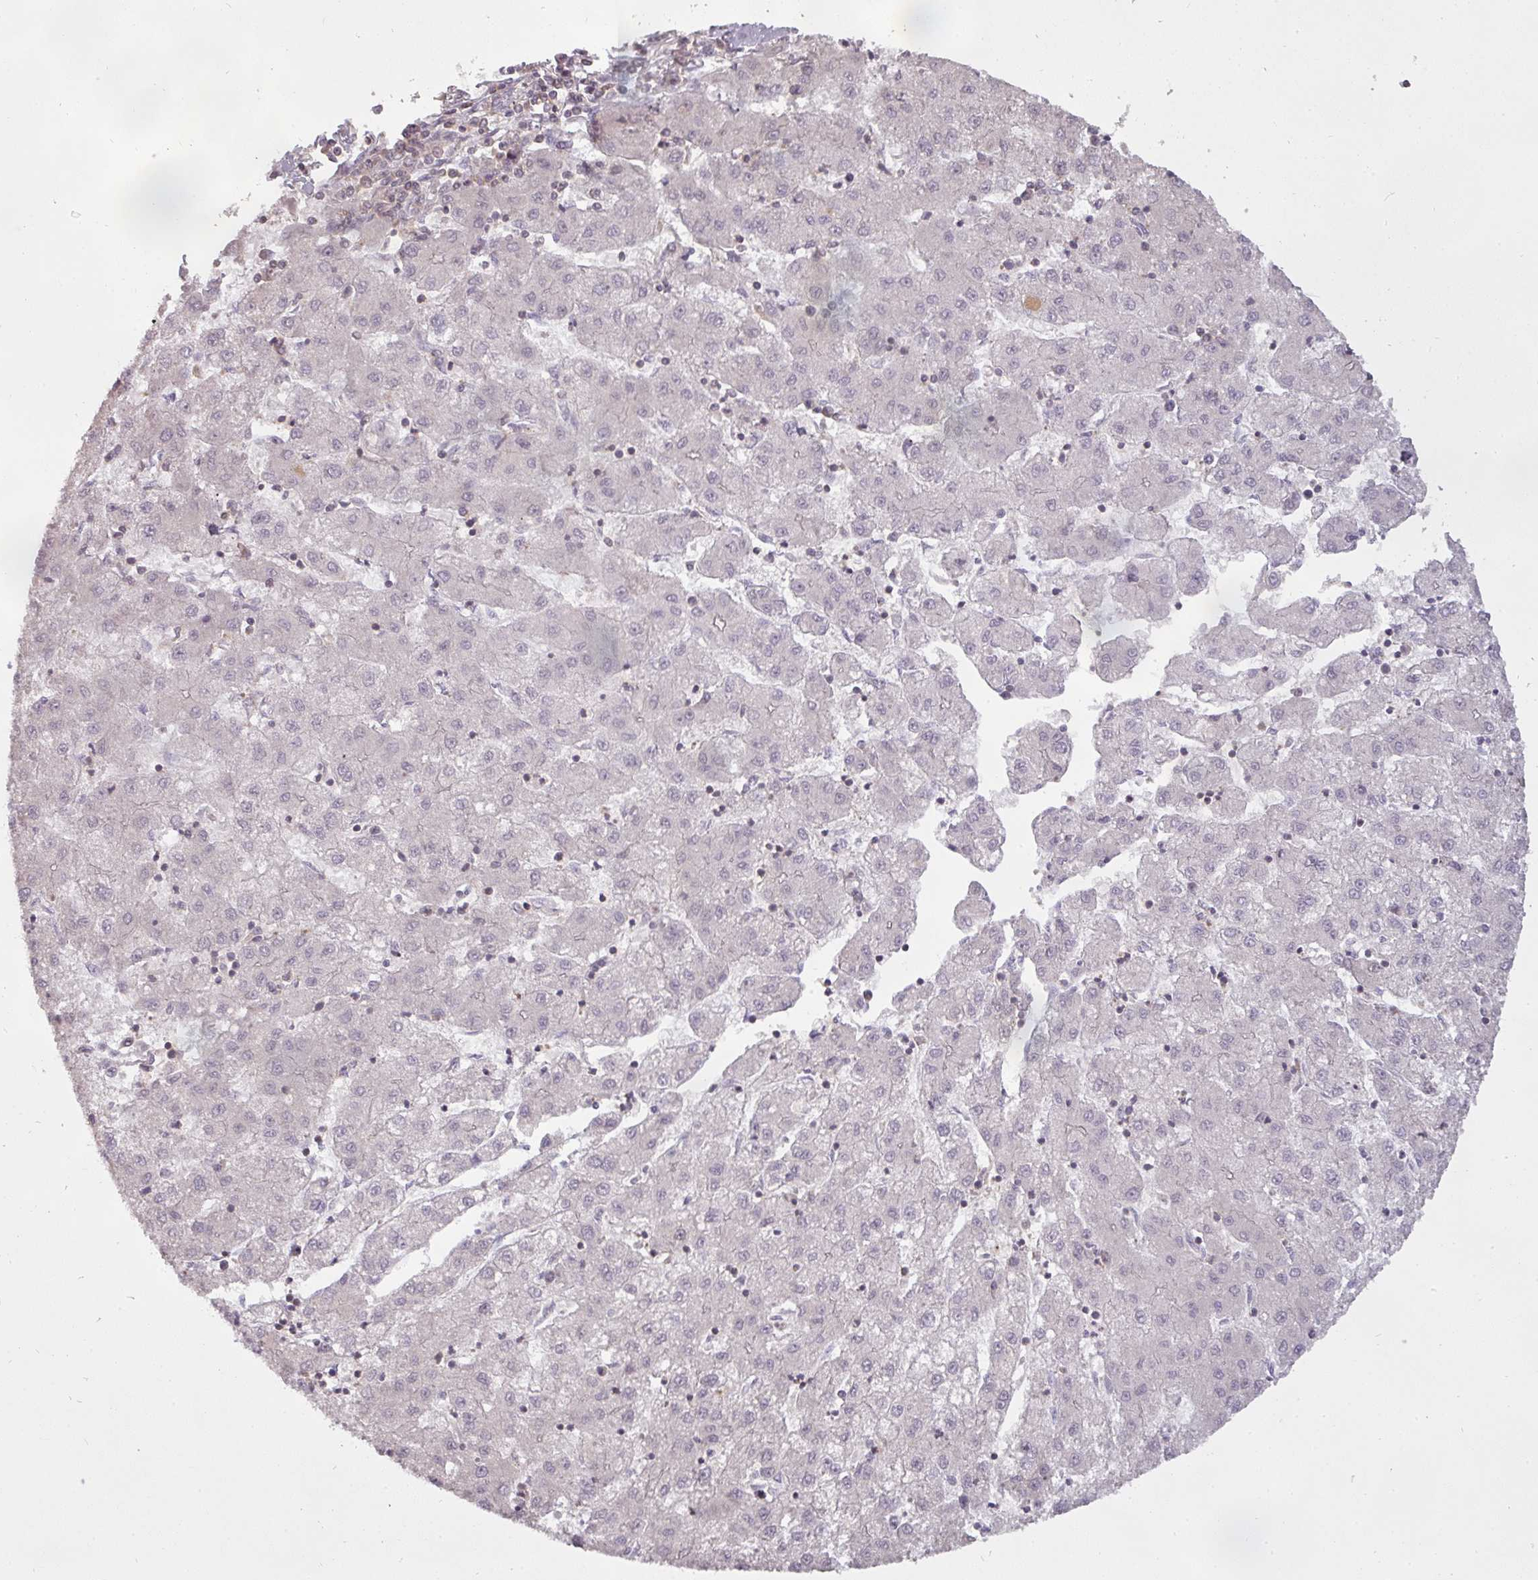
{"staining": {"intensity": "negative", "quantity": "none", "location": "none"}, "tissue": "liver cancer", "cell_type": "Tumor cells", "image_type": "cancer", "snomed": [{"axis": "morphology", "description": "Carcinoma, Hepatocellular, NOS"}, {"axis": "topography", "description": "Liver"}], "caption": "Immunohistochemical staining of liver hepatocellular carcinoma reveals no significant expression in tumor cells. (DAB (3,3'-diaminobenzidine) immunohistochemistry, high magnification).", "gene": "STK4", "patient": {"sex": "male", "age": 72}}